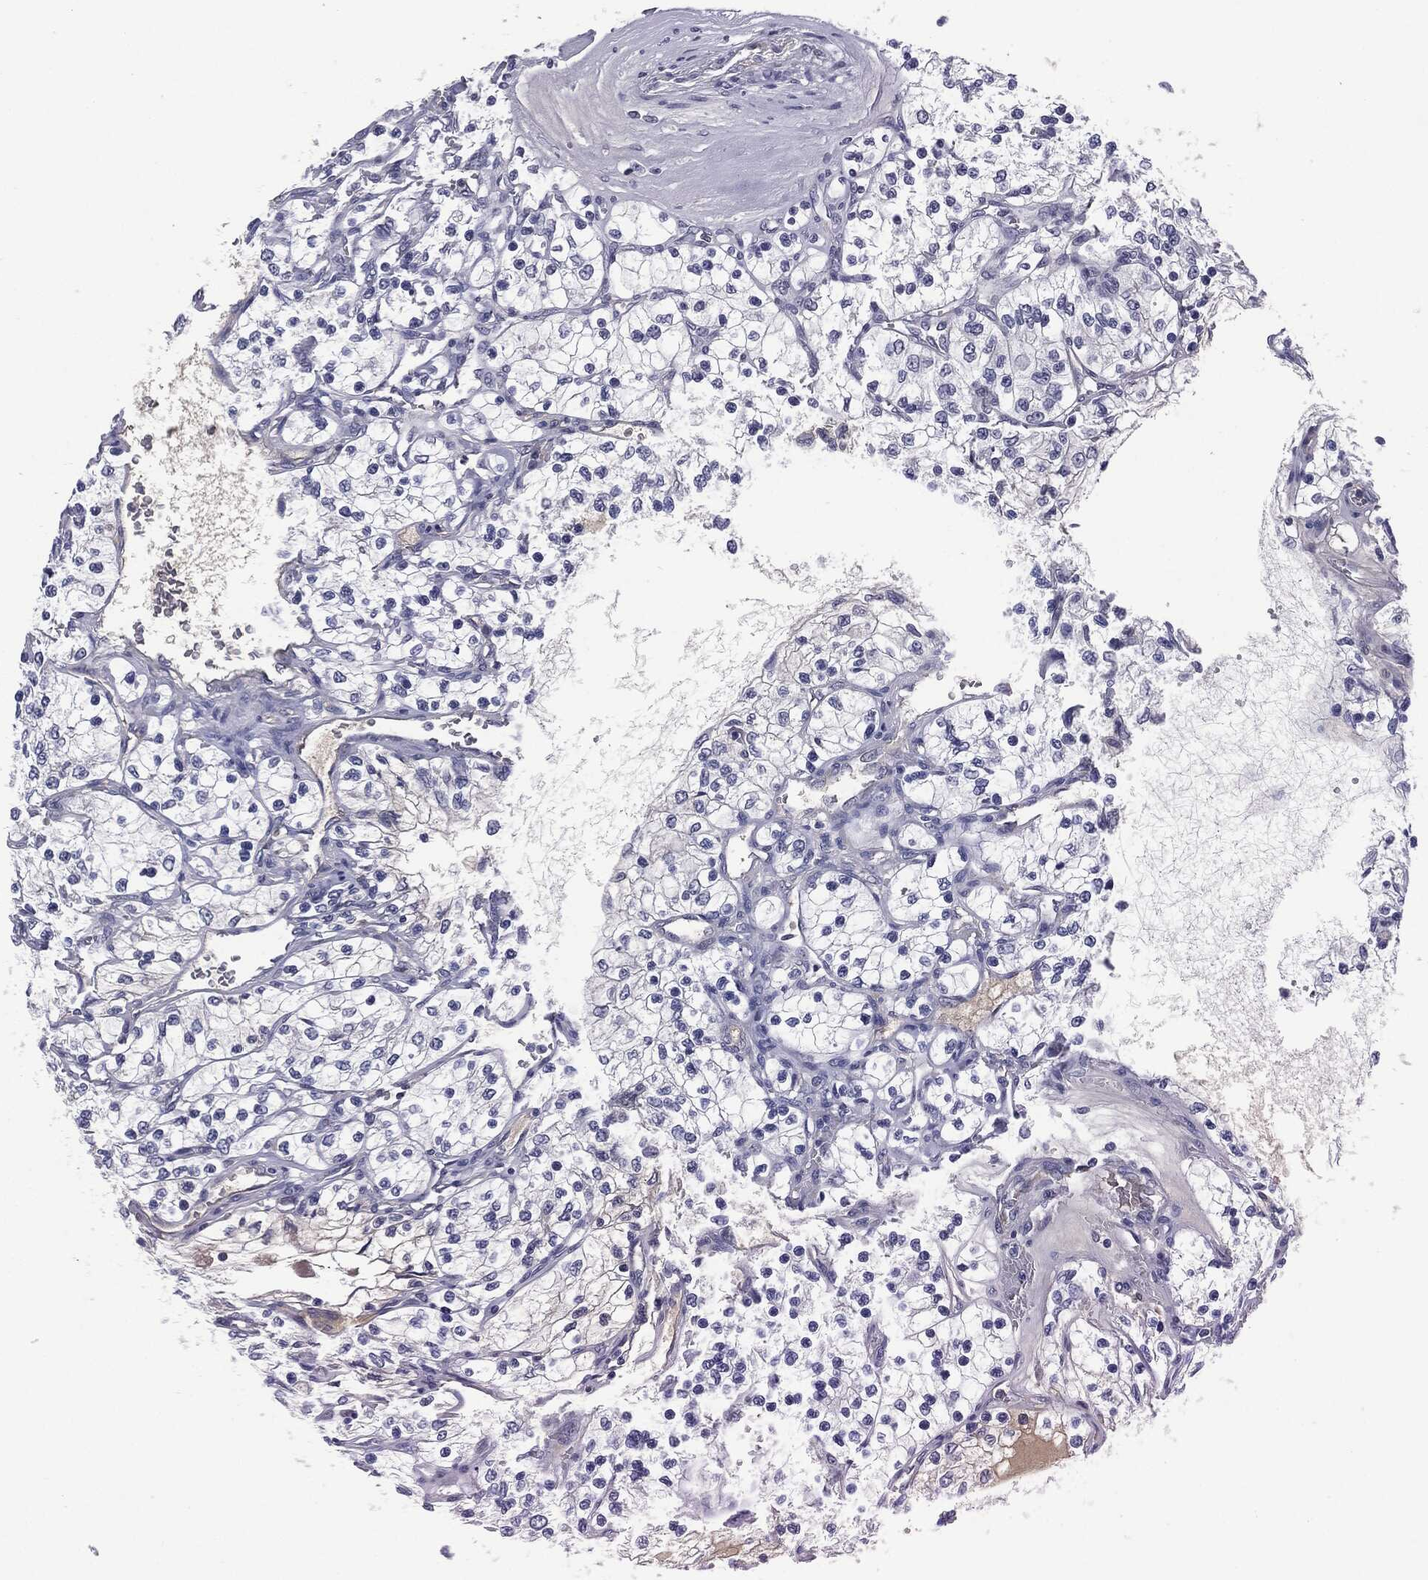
{"staining": {"intensity": "negative", "quantity": "none", "location": "none"}, "tissue": "renal cancer", "cell_type": "Tumor cells", "image_type": "cancer", "snomed": [{"axis": "morphology", "description": "Adenocarcinoma, NOS"}, {"axis": "topography", "description": "Kidney"}], "caption": "Immunohistochemical staining of adenocarcinoma (renal) displays no significant staining in tumor cells.", "gene": "SIGLEC7", "patient": {"sex": "female", "age": 69}}